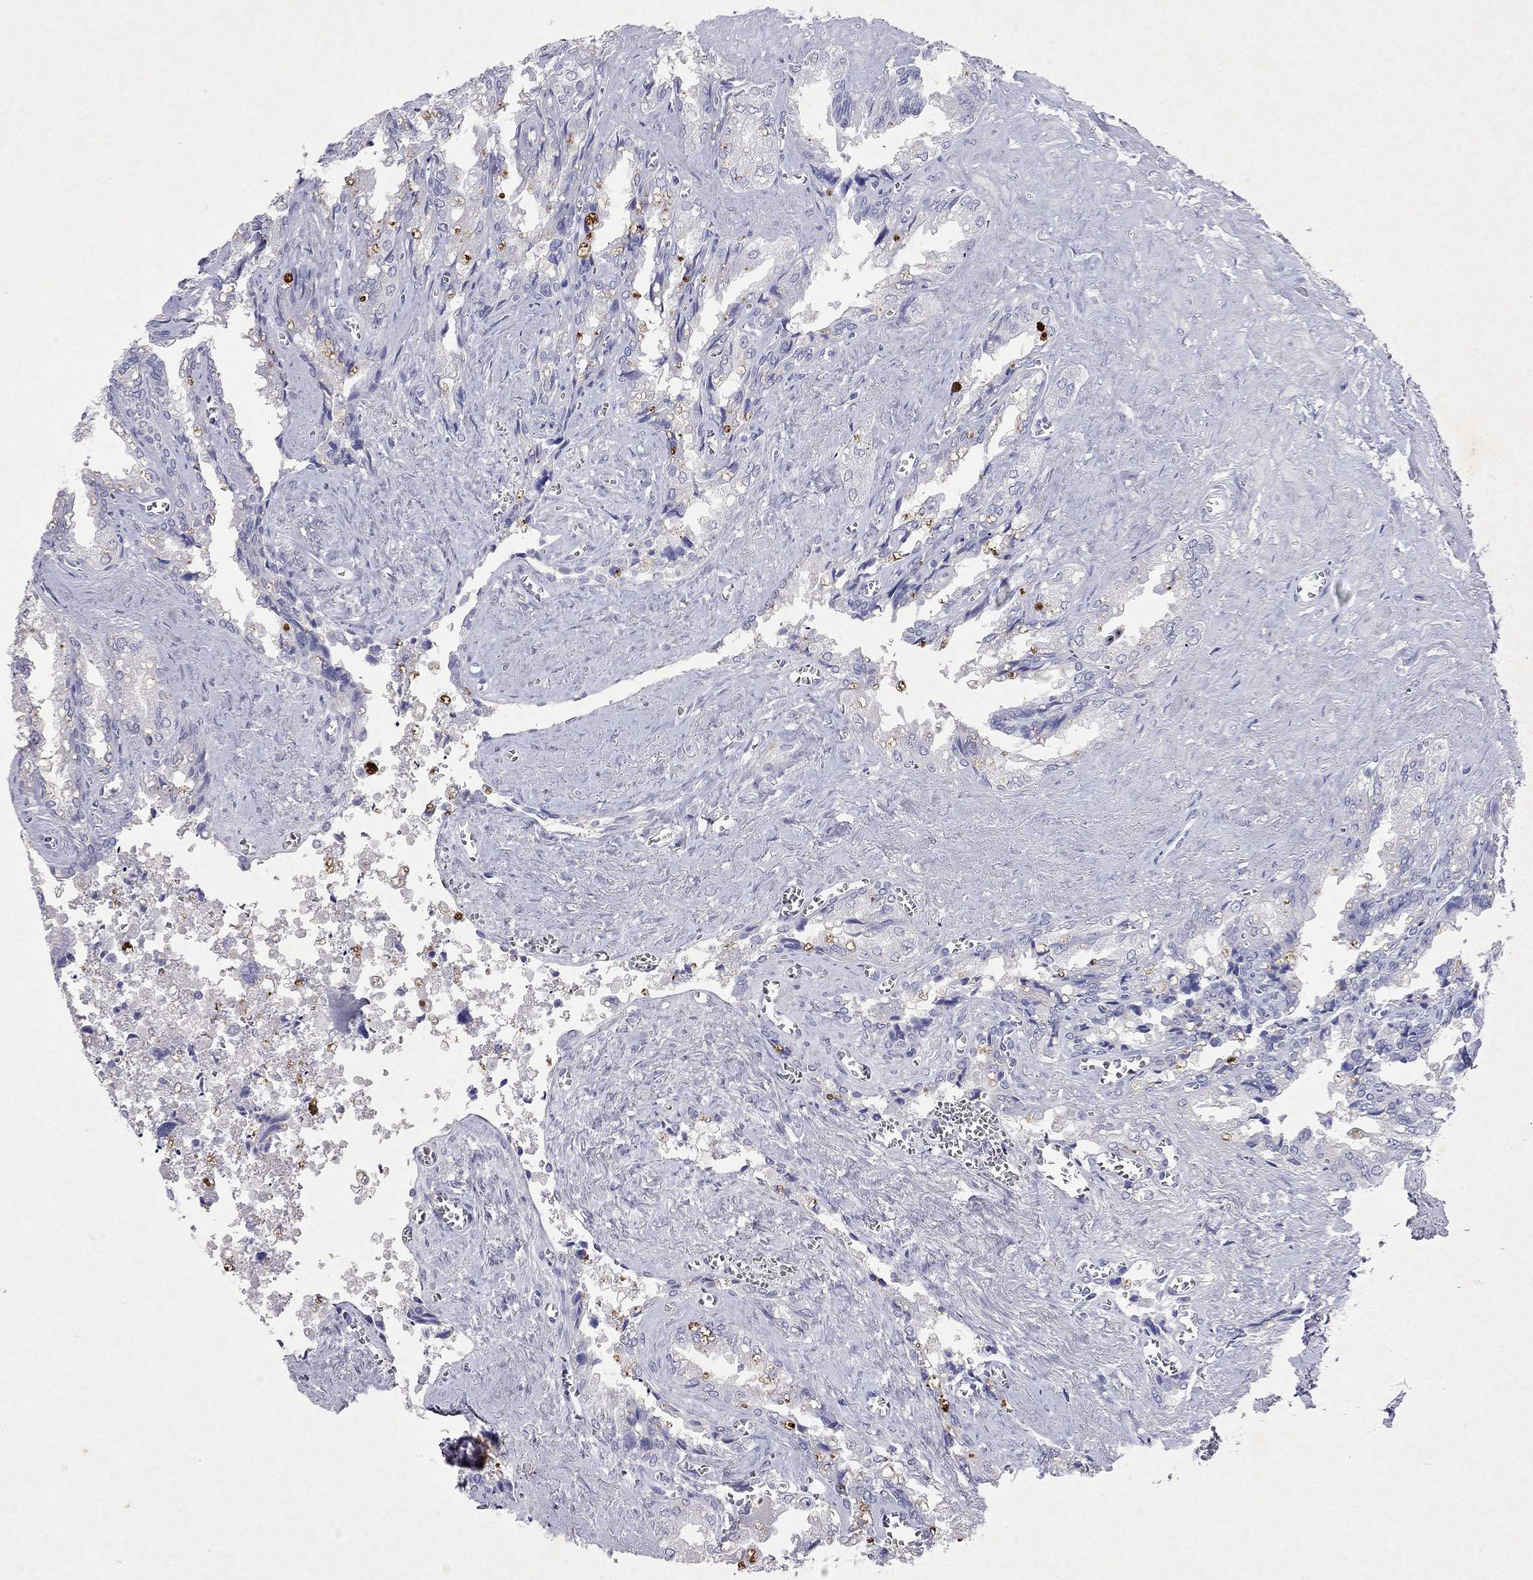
{"staining": {"intensity": "negative", "quantity": "none", "location": "none"}, "tissue": "seminal vesicle", "cell_type": "Glandular cells", "image_type": "normal", "snomed": [{"axis": "morphology", "description": "Normal tissue, NOS"}, {"axis": "topography", "description": "Seminal veicle"}], "caption": "A high-resolution image shows immunohistochemistry (IHC) staining of benign seminal vesicle, which displays no significant expression in glandular cells.", "gene": "ARMC12", "patient": {"sex": "male", "age": 67}}